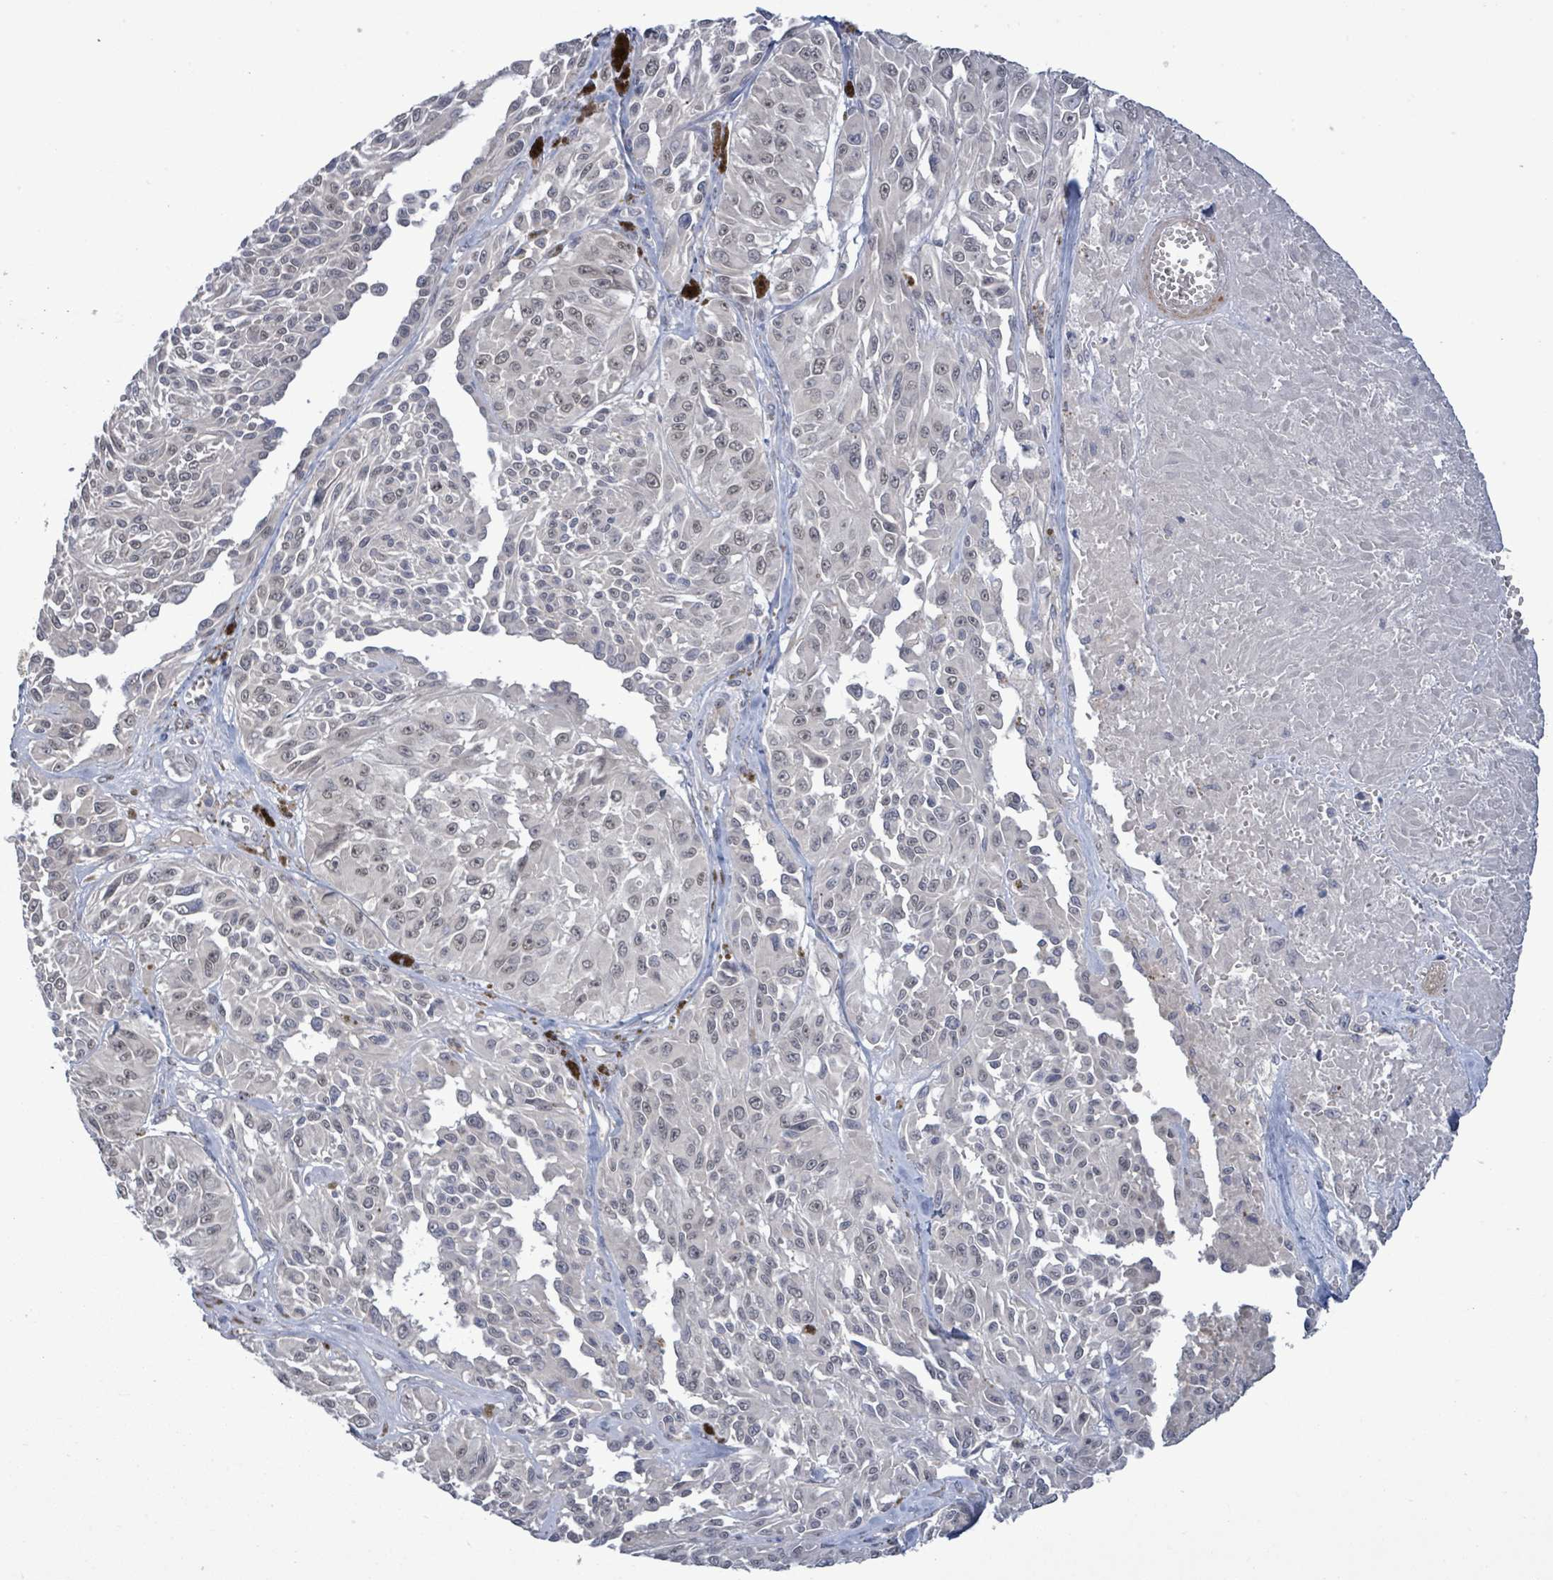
{"staining": {"intensity": "negative", "quantity": "none", "location": "none"}, "tissue": "melanoma", "cell_type": "Tumor cells", "image_type": "cancer", "snomed": [{"axis": "morphology", "description": "Malignant melanoma, NOS"}, {"axis": "topography", "description": "Skin"}], "caption": "Immunohistochemical staining of human malignant melanoma reveals no significant staining in tumor cells.", "gene": "AMMECR1", "patient": {"sex": "male", "age": 94}}